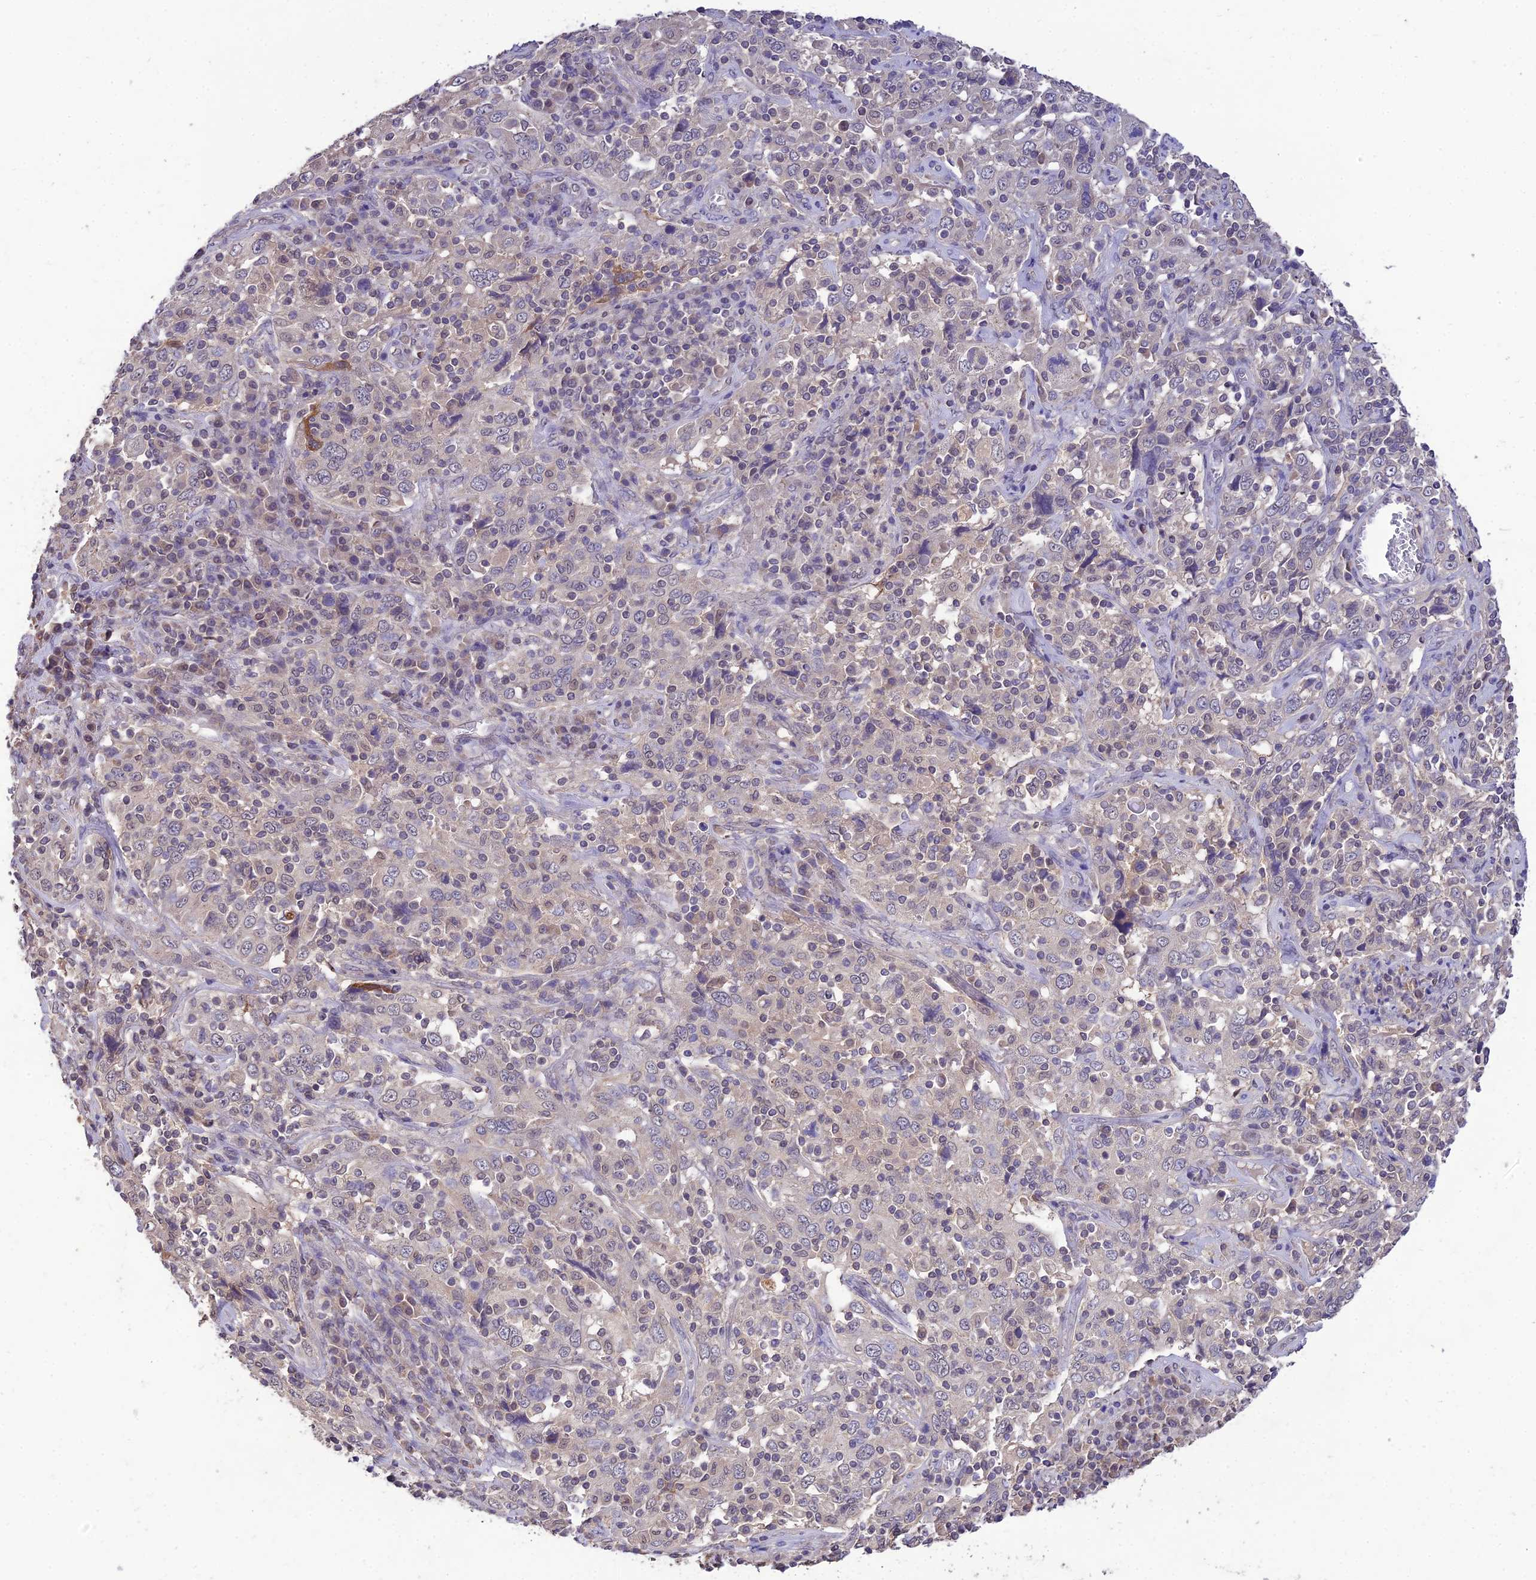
{"staining": {"intensity": "negative", "quantity": "none", "location": "none"}, "tissue": "cervical cancer", "cell_type": "Tumor cells", "image_type": "cancer", "snomed": [{"axis": "morphology", "description": "Squamous cell carcinoma, NOS"}, {"axis": "topography", "description": "Cervix"}], "caption": "The IHC histopathology image has no significant positivity in tumor cells of cervical cancer (squamous cell carcinoma) tissue.", "gene": "PGK1", "patient": {"sex": "female", "age": 46}}